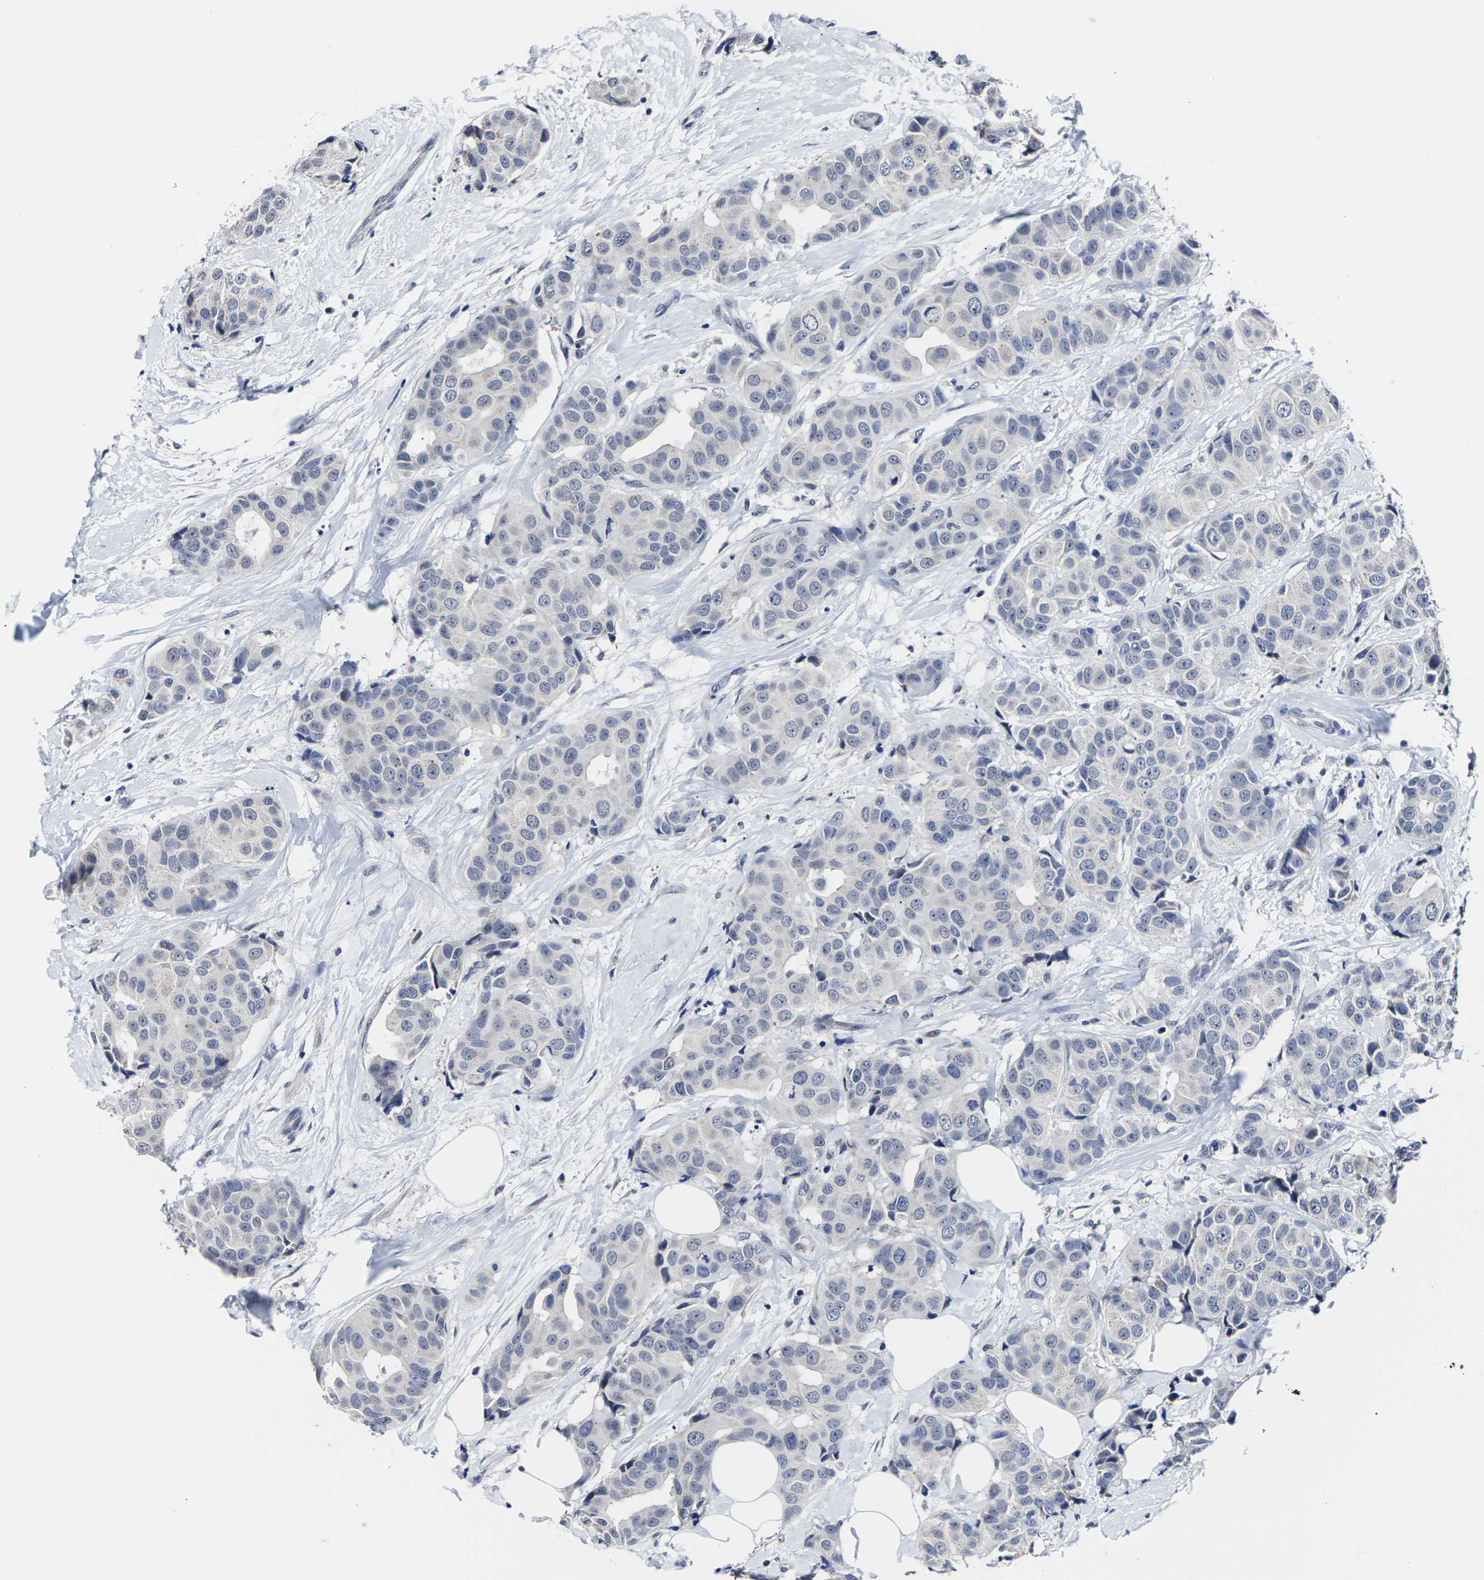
{"staining": {"intensity": "negative", "quantity": "none", "location": "none"}, "tissue": "breast cancer", "cell_type": "Tumor cells", "image_type": "cancer", "snomed": [{"axis": "morphology", "description": "Normal tissue, NOS"}, {"axis": "morphology", "description": "Duct carcinoma"}, {"axis": "topography", "description": "Breast"}], "caption": "Immunohistochemistry micrograph of human breast infiltrating ductal carcinoma stained for a protein (brown), which demonstrates no expression in tumor cells.", "gene": "MSANTD4", "patient": {"sex": "female", "age": 39}}